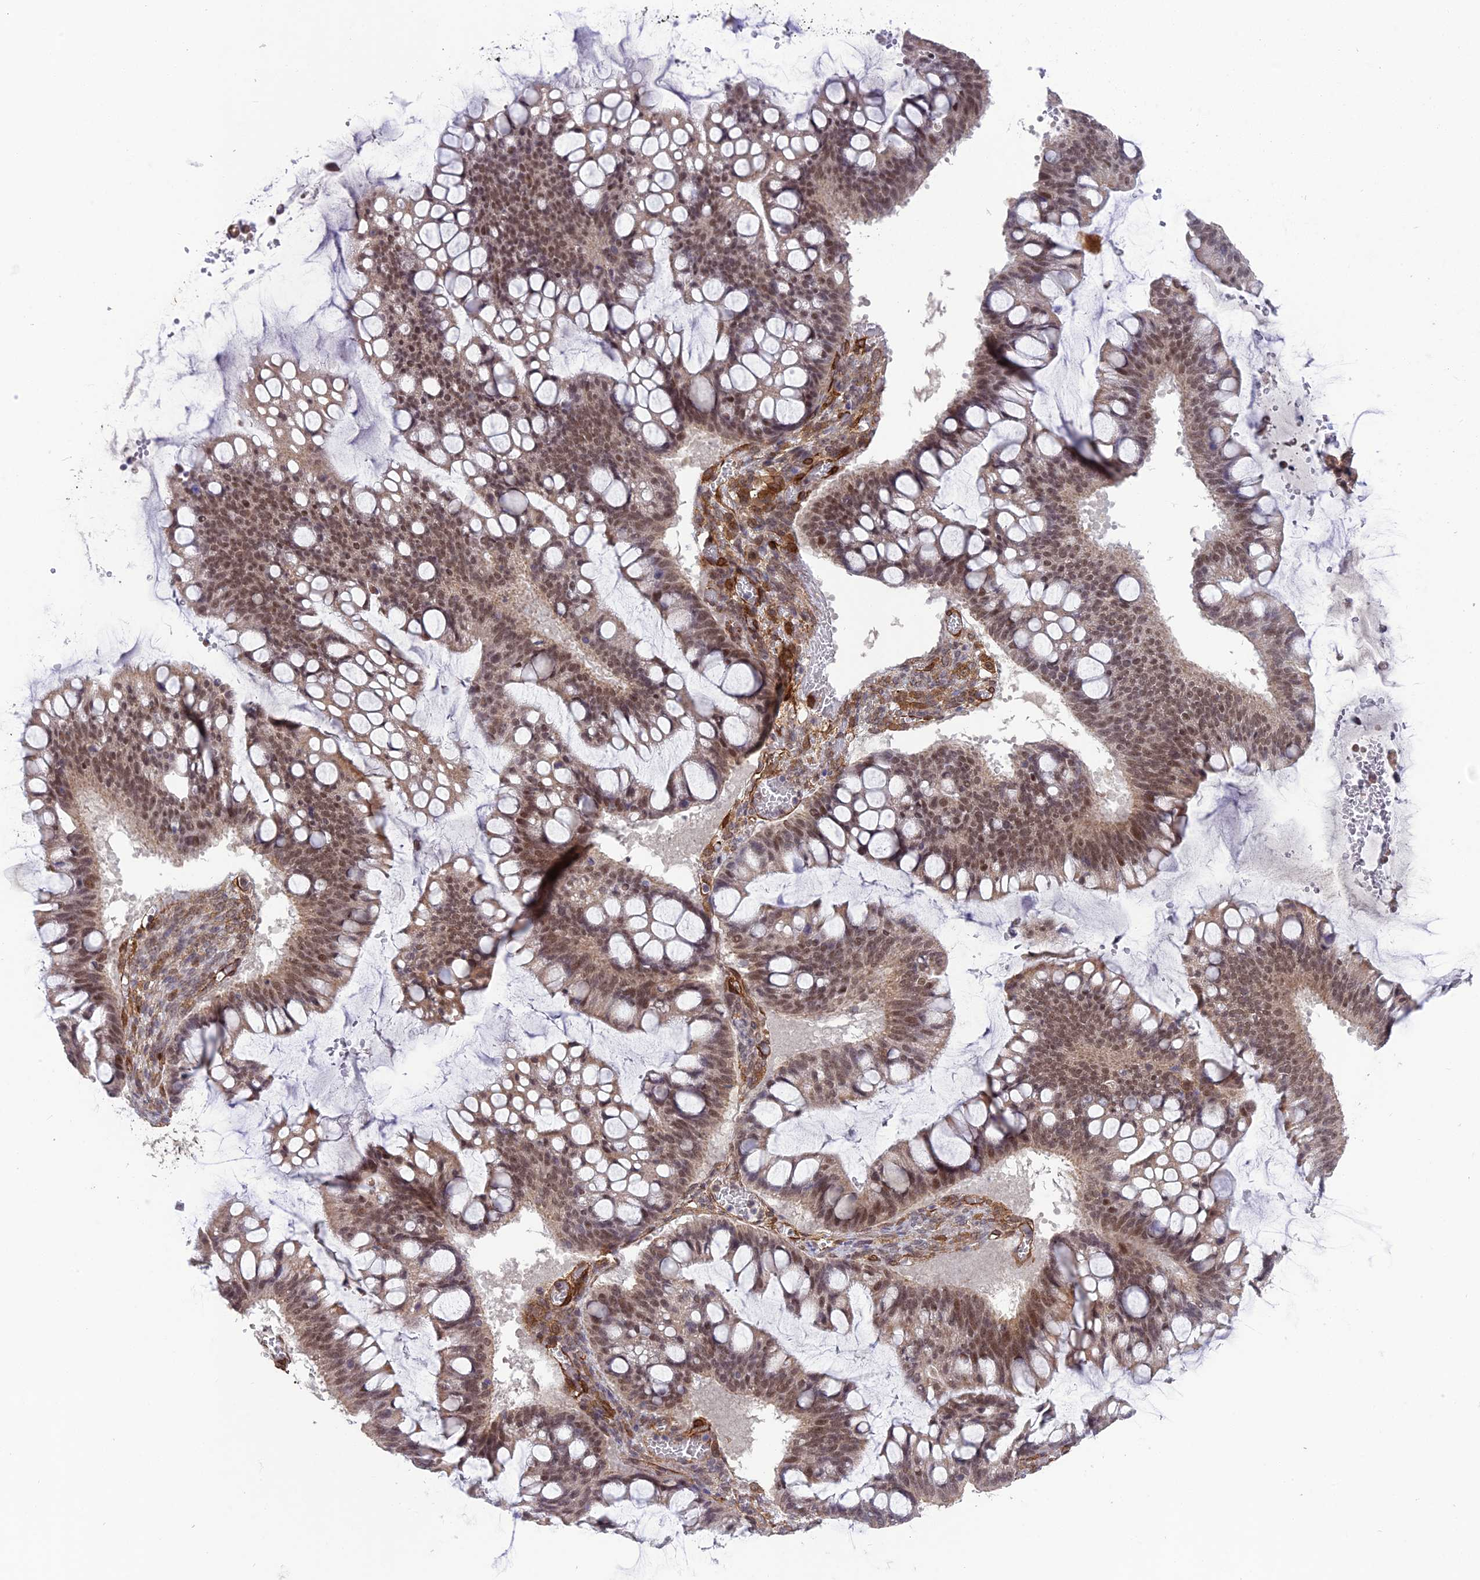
{"staining": {"intensity": "moderate", "quantity": ">75%", "location": "nuclear"}, "tissue": "ovarian cancer", "cell_type": "Tumor cells", "image_type": "cancer", "snomed": [{"axis": "morphology", "description": "Cystadenocarcinoma, mucinous, NOS"}, {"axis": "topography", "description": "Ovary"}], "caption": "Protein expression analysis of human ovarian cancer (mucinous cystadenocarcinoma) reveals moderate nuclear staining in approximately >75% of tumor cells.", "gene": "TNS1", "patient": {"sex": "female", "age": 73}}